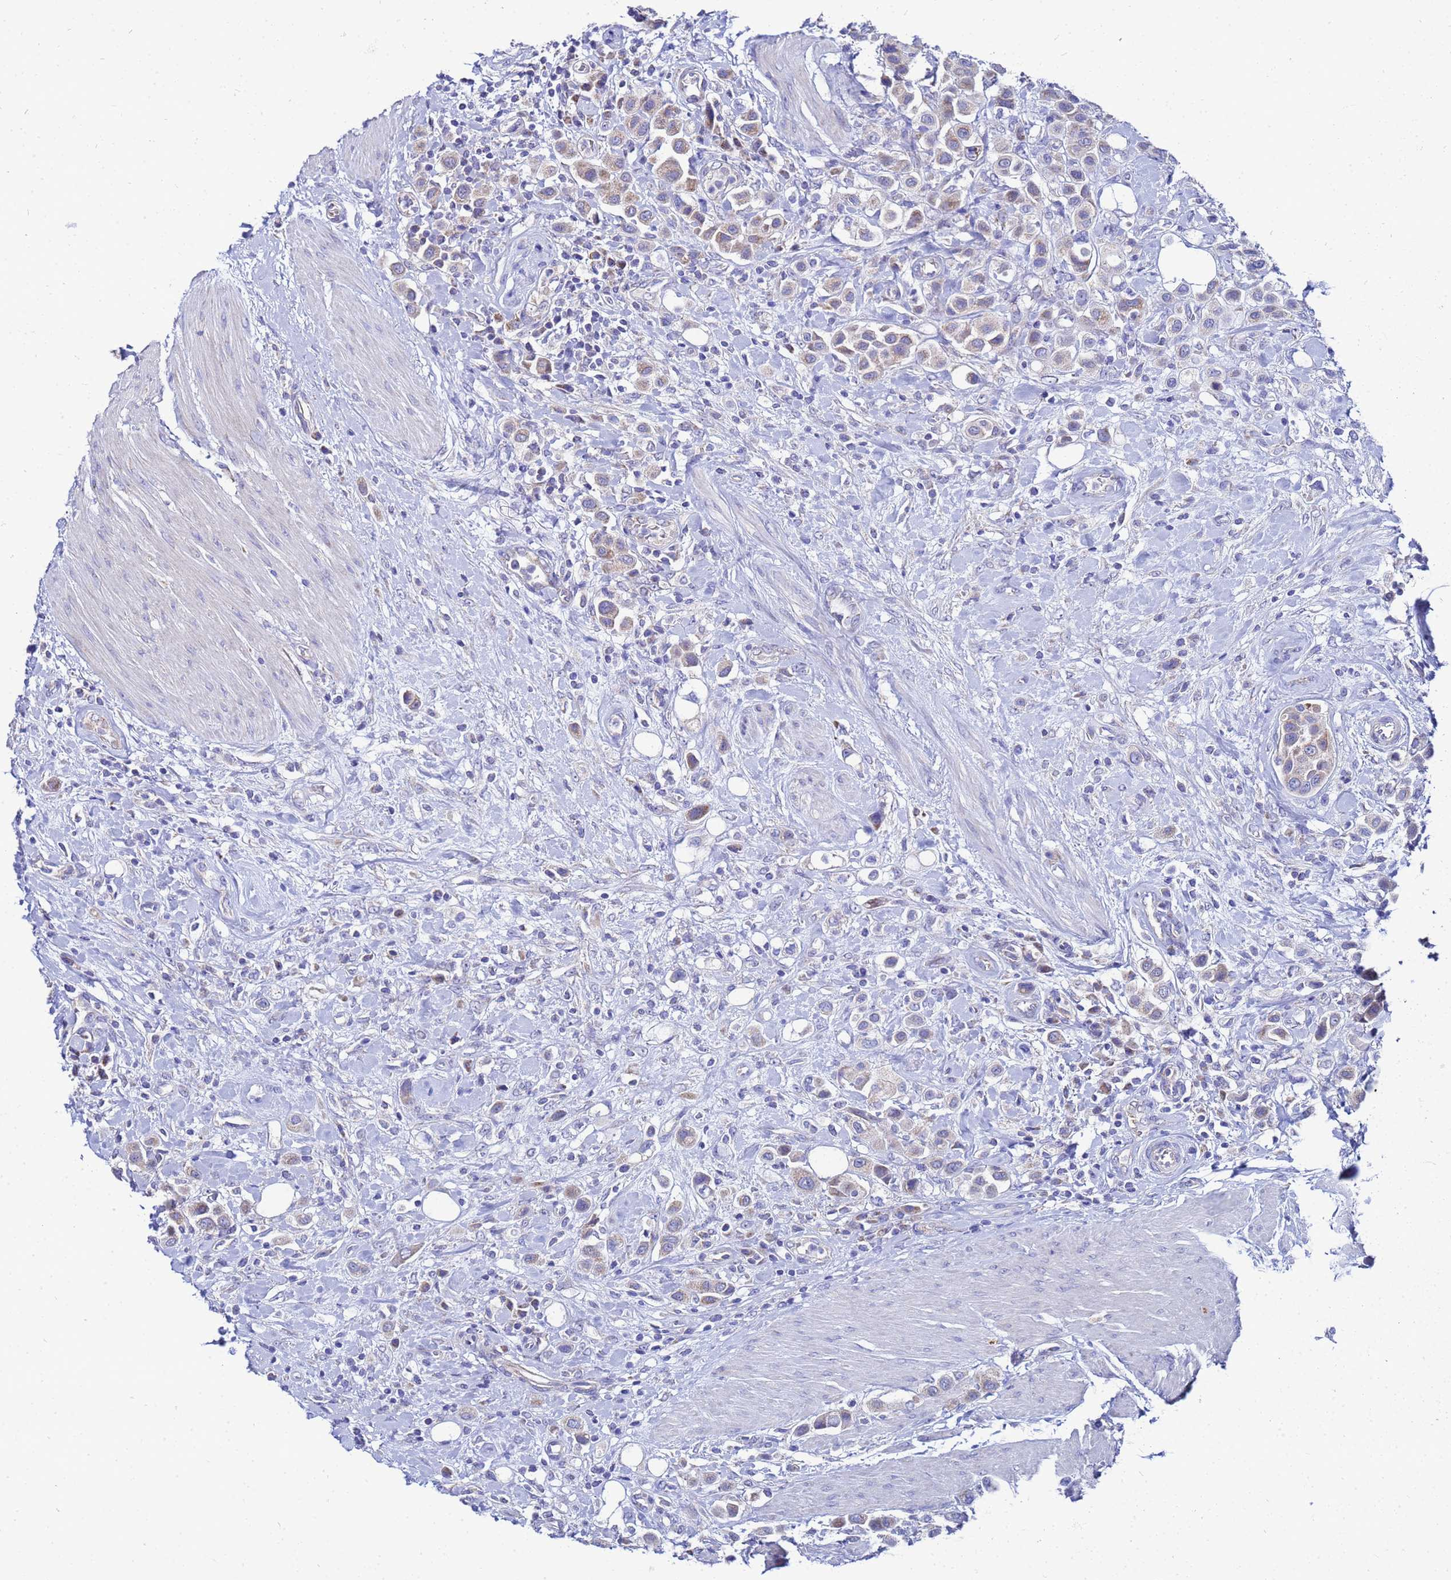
{"staining": {"intensity": "weak", "quantity": "25%-75%", "location": "cytoplasmic/membranous"}, "tissue": "urothelial cancer", "cell_type": "Tumor cells", "image_type": "cancer", "snomed": [{"axis": "morphology", "description": "Urothelial carcinoma, High grade"}, {"axis": "topography", "description": "Urinary bladder"}], "caption": "DAB immunohistochemical staining of human urothelial cancer exhibits weak cytoplasmic/membranous protein staining in about 25%-75% of tumor cells.", "gene": "FAHD2A", "patient": {"sex": "male", "age": 50}}